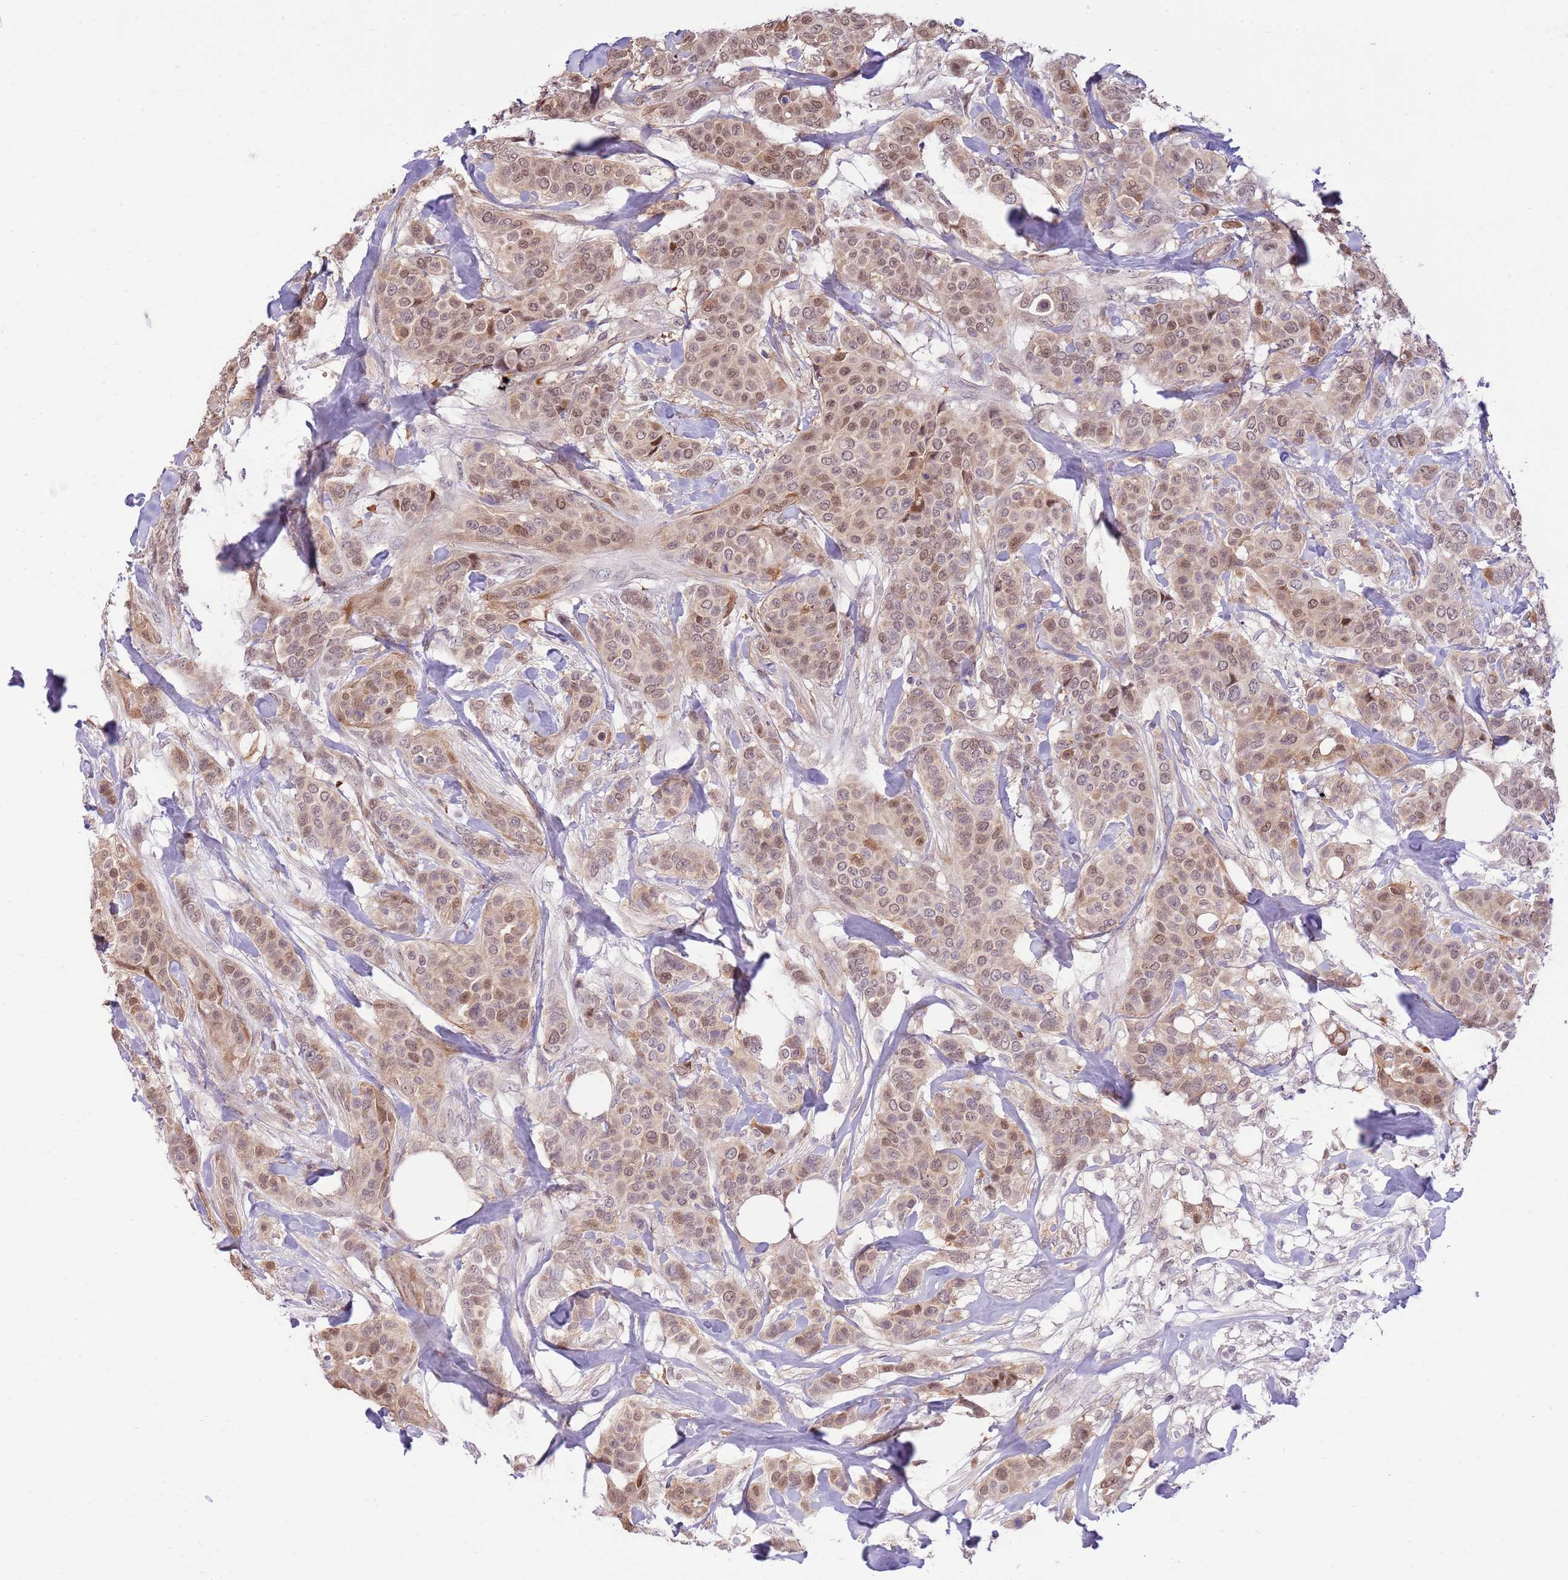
{"staining": {"intensity": "moderate", "quantity": ">75%", "location": "nuclear"}, "tissue": "breast cancer", "cell_type": "Tumor cells", "image_type": "cancer", "snomed": [{"axis": "morphology", "description": "Lobular carcinoma"}, {"axis": "topography", "description": "Breast"}], "caption": "The image shows a brown stain indicating the presence of a protein in the nuclear of tumor cells in breast lobular carcinoma. Immunohistochemistry (ihc) stains the protein of interest in brown and the nuclei are stained blue.", "gene": "NSFL1C", "patient": {"sex": "female", "age": 51}}